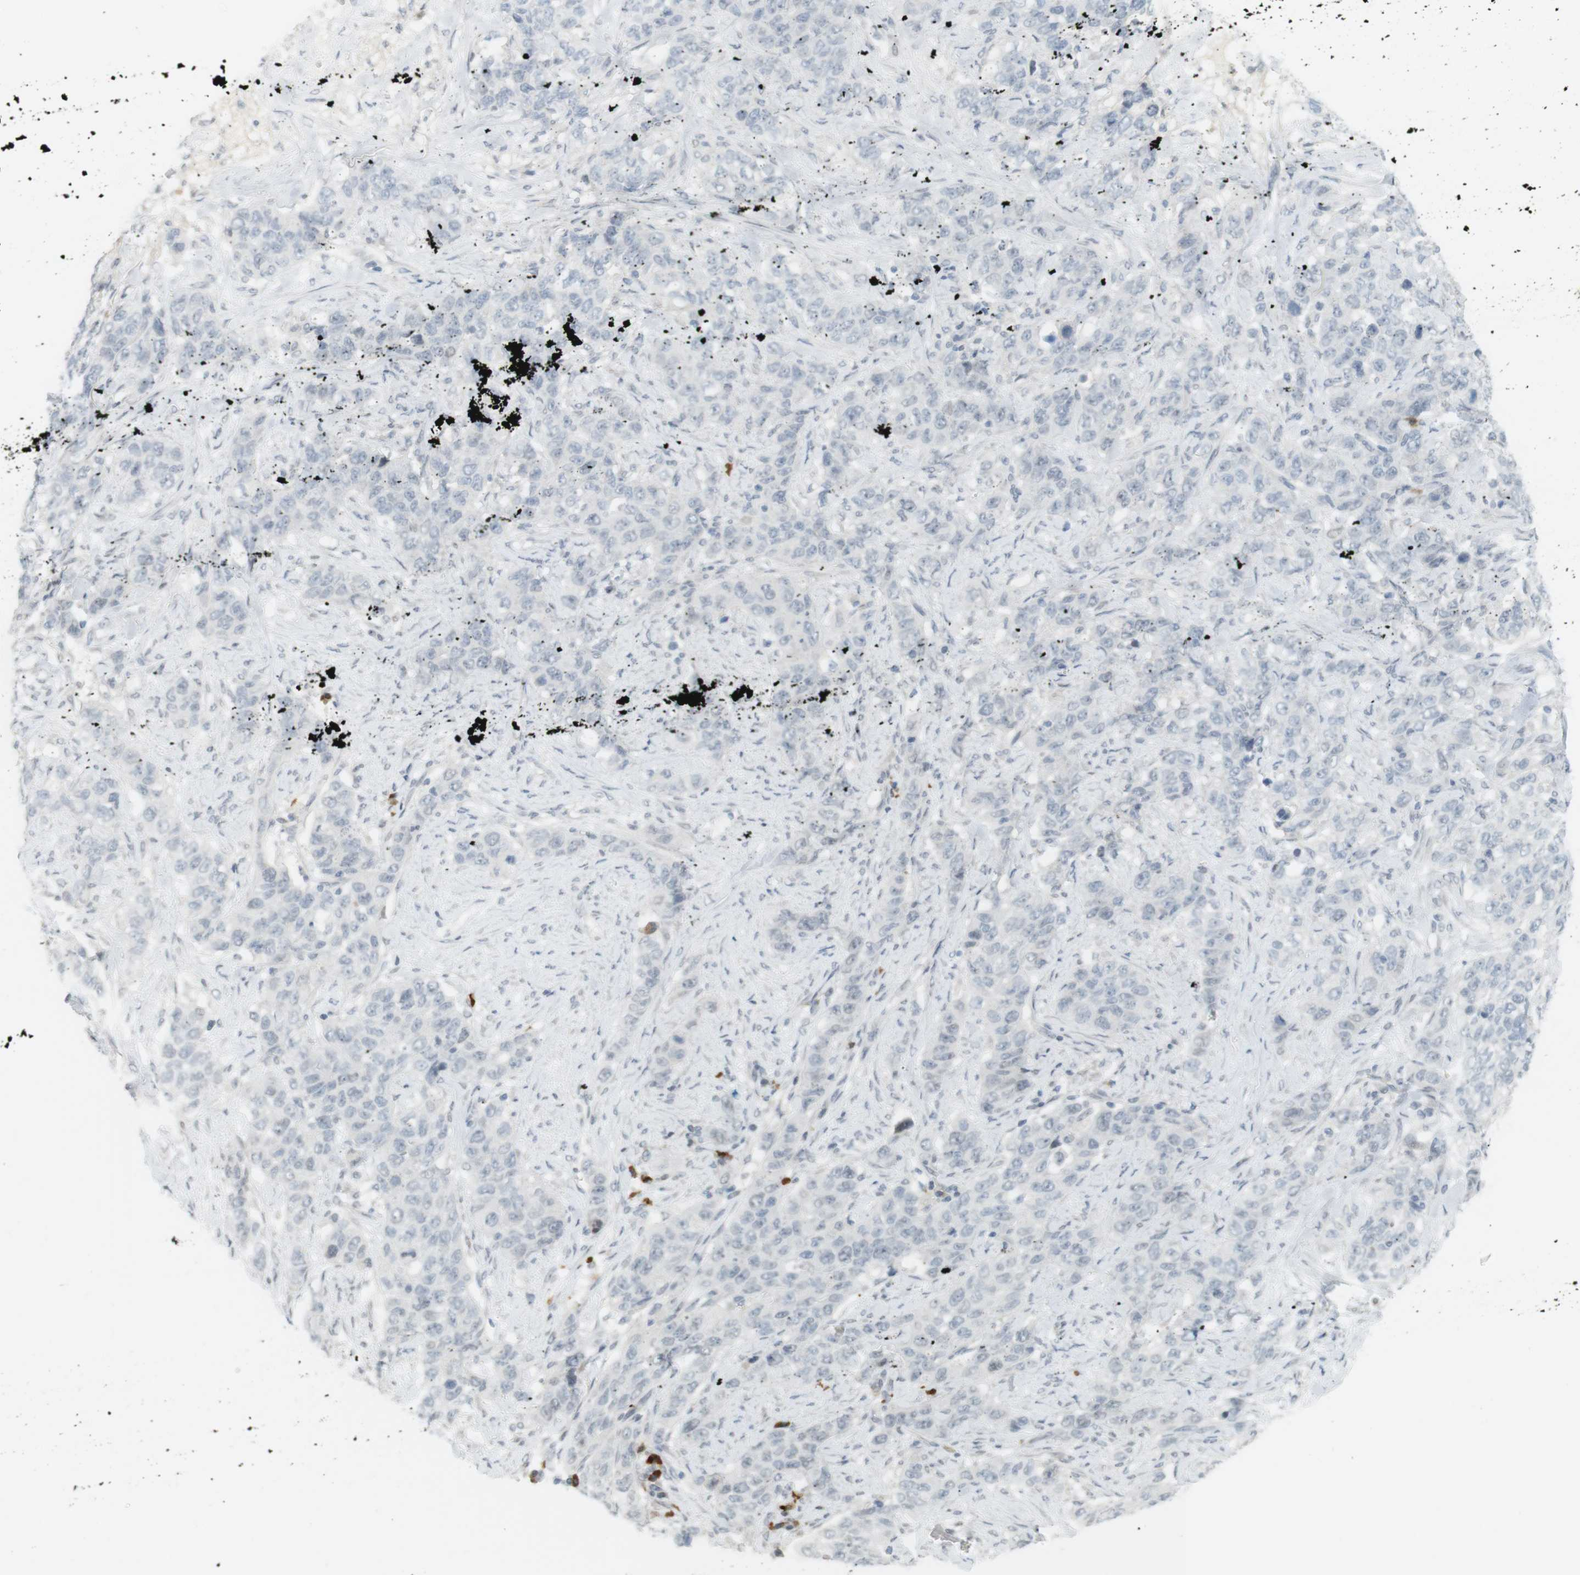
{"staining": {"intensity": "negative", "quantity": "none", "location": "none"}, "tissue": "stomach cancer", "cell_type": "Tumor cells", "image_type": "cancer", "snomed": [{"axis": "morphology", "description": "Adenocarcinoma, NOS"}, {"axis": "topography", "description": "Stomach"}], "caption": "The photomicrograph shows no significant expression in tumor cells of stomach adenocarcinoma.", "gene": "DMC1", "patient": {"sex": "male", "age": 48}}